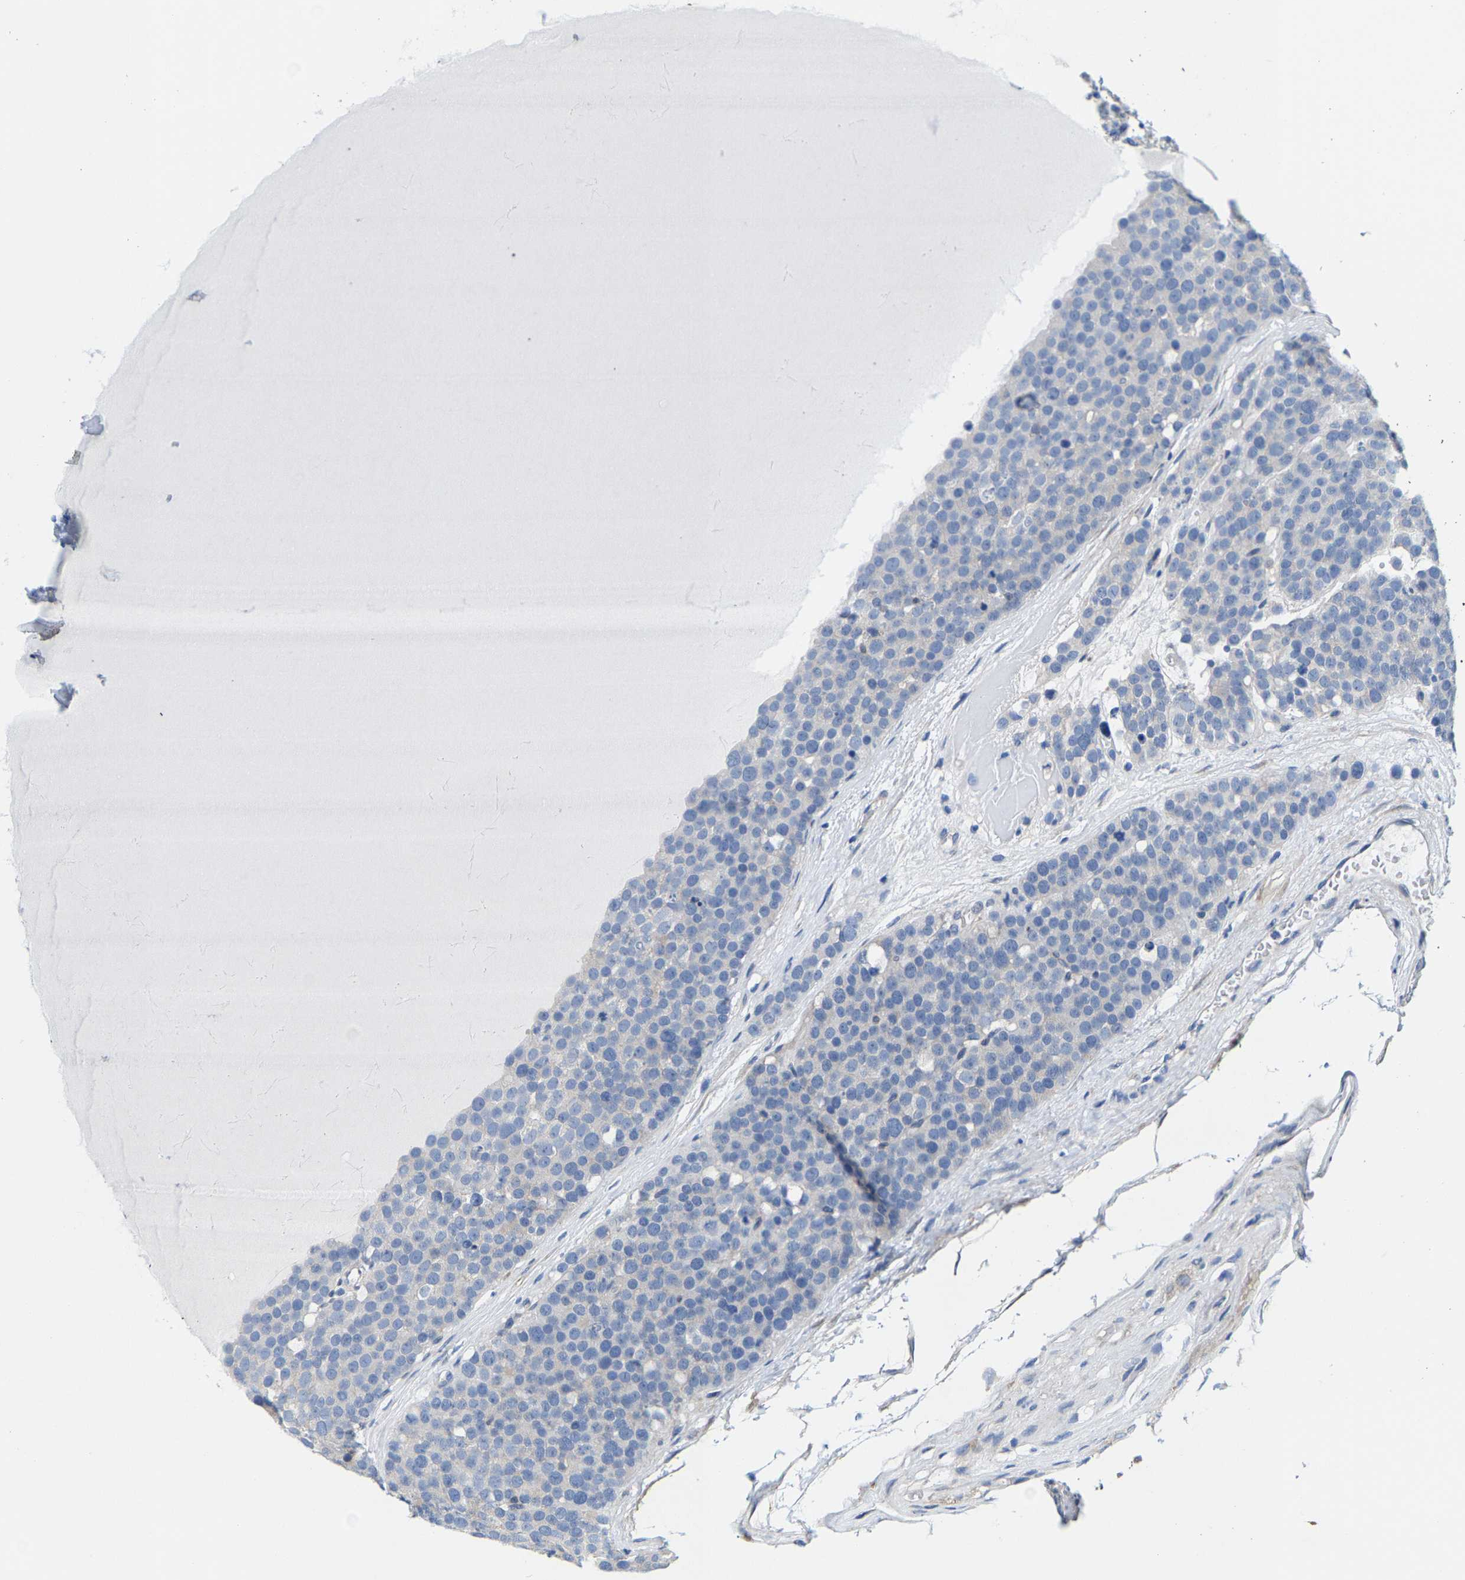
{"staining": {"intensity": "negative", "quantity": "none", "location": "none"}, "tissue": "testis cancer", "cell_type": "Tumor cells", "image_type": "cancer", "snomed": [{"axis": "morphology", "description": "Seminoma, NOS"}, {"axis": "topography", "description": "Testis"}], "caption": "IHC of human testis seminoma exhibits no positivity in tumor cells.", "gene": "DSCAM", "patient": {"sex": "male", "age": 71}}